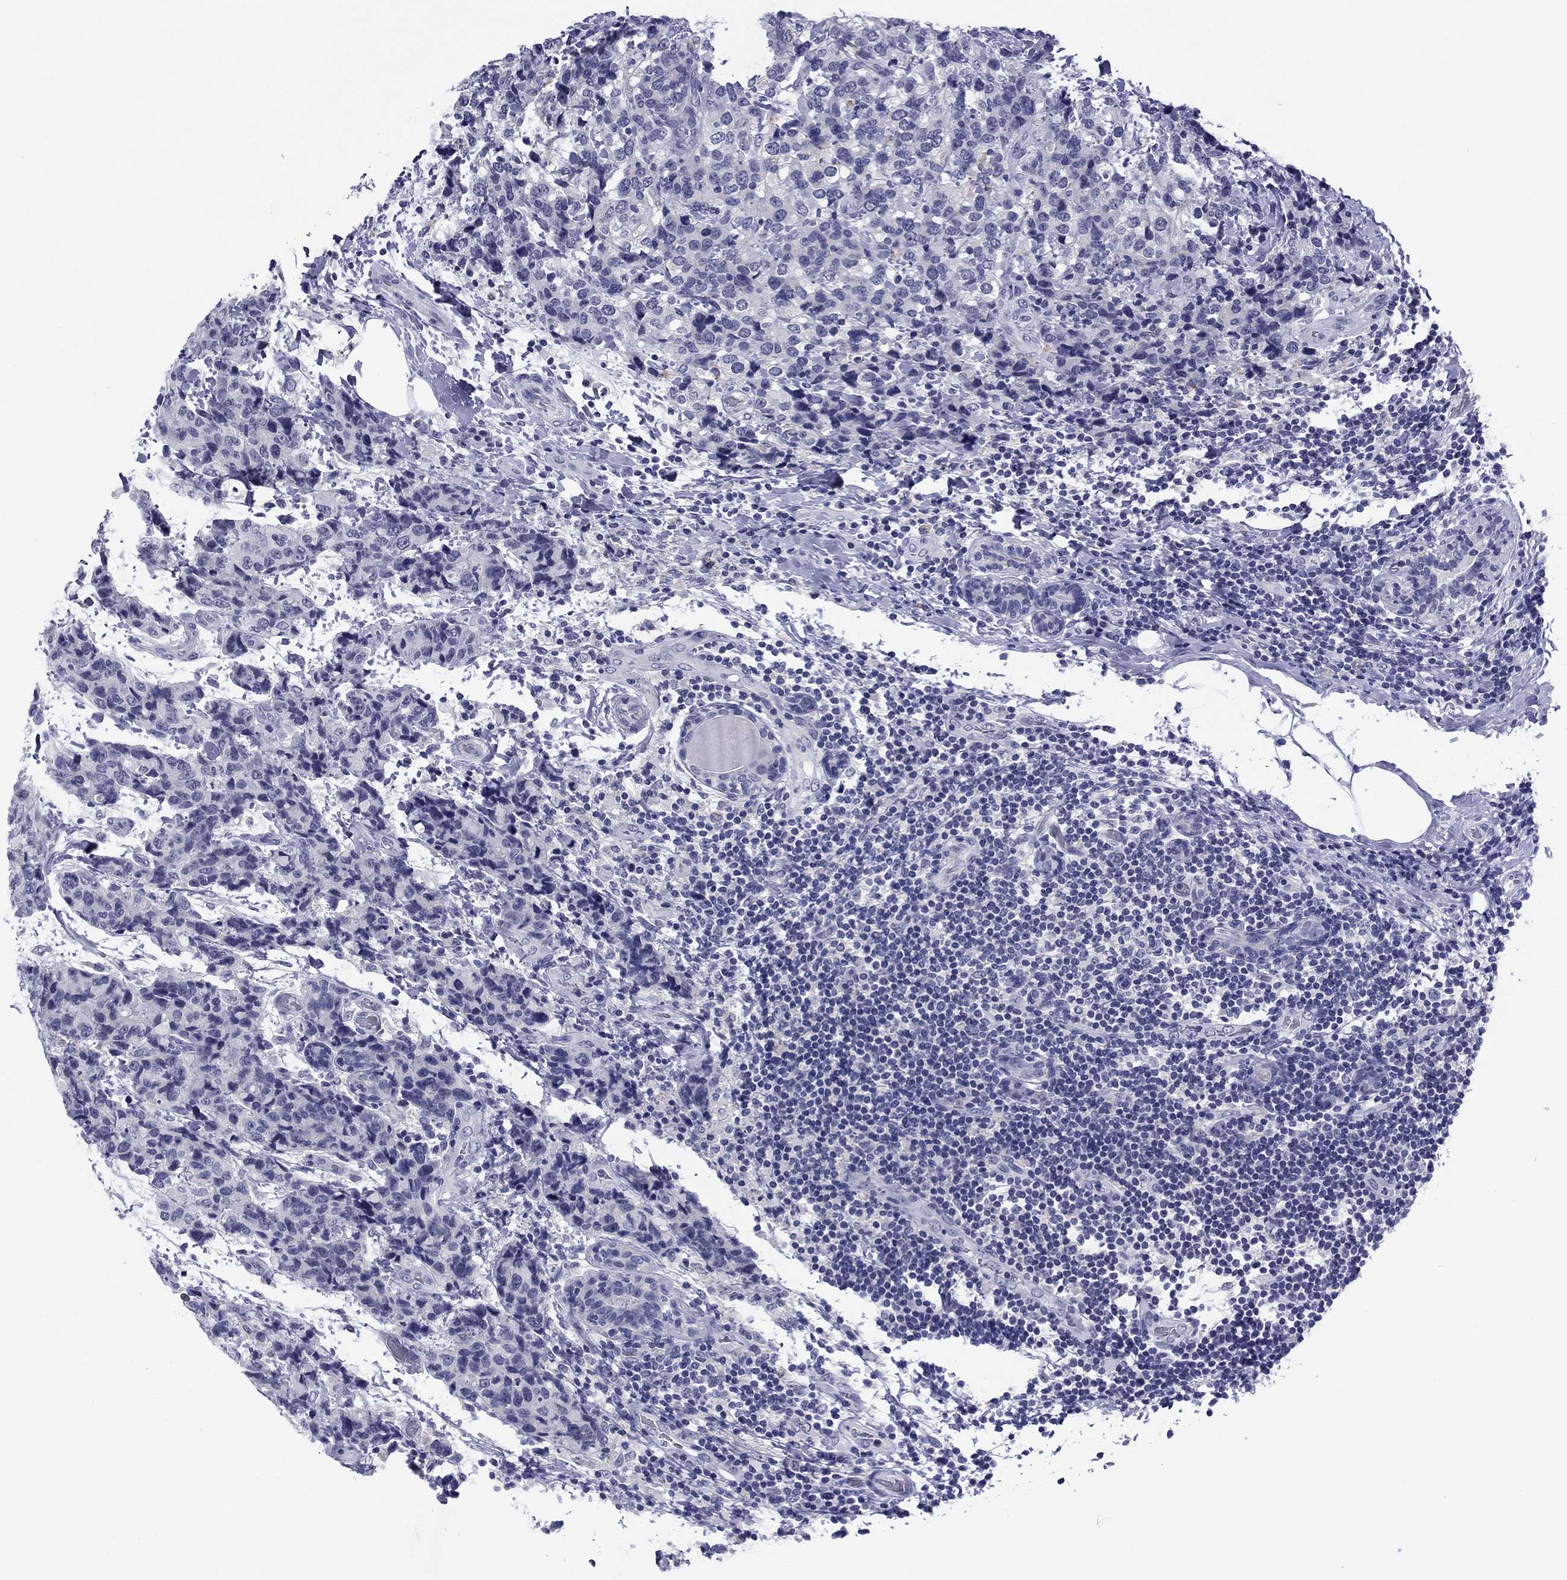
{"staining": {"intensity": "negative", "quantity": "none", "location": "none"}, "tissue": "breast cancer", "cell_type": "Tumor cells", "image_type": "cancer", "snomed": [{"axis": "morphology", "description": "Lobular carcinoma"}, {"axis": "topography", "description": "Breast"}], "caption": "Tumor cells show no significant protein positivity in breast lobular carcinoma.", "gene": "TCFL5", "patient": {"sex": "female", "age": 59}}